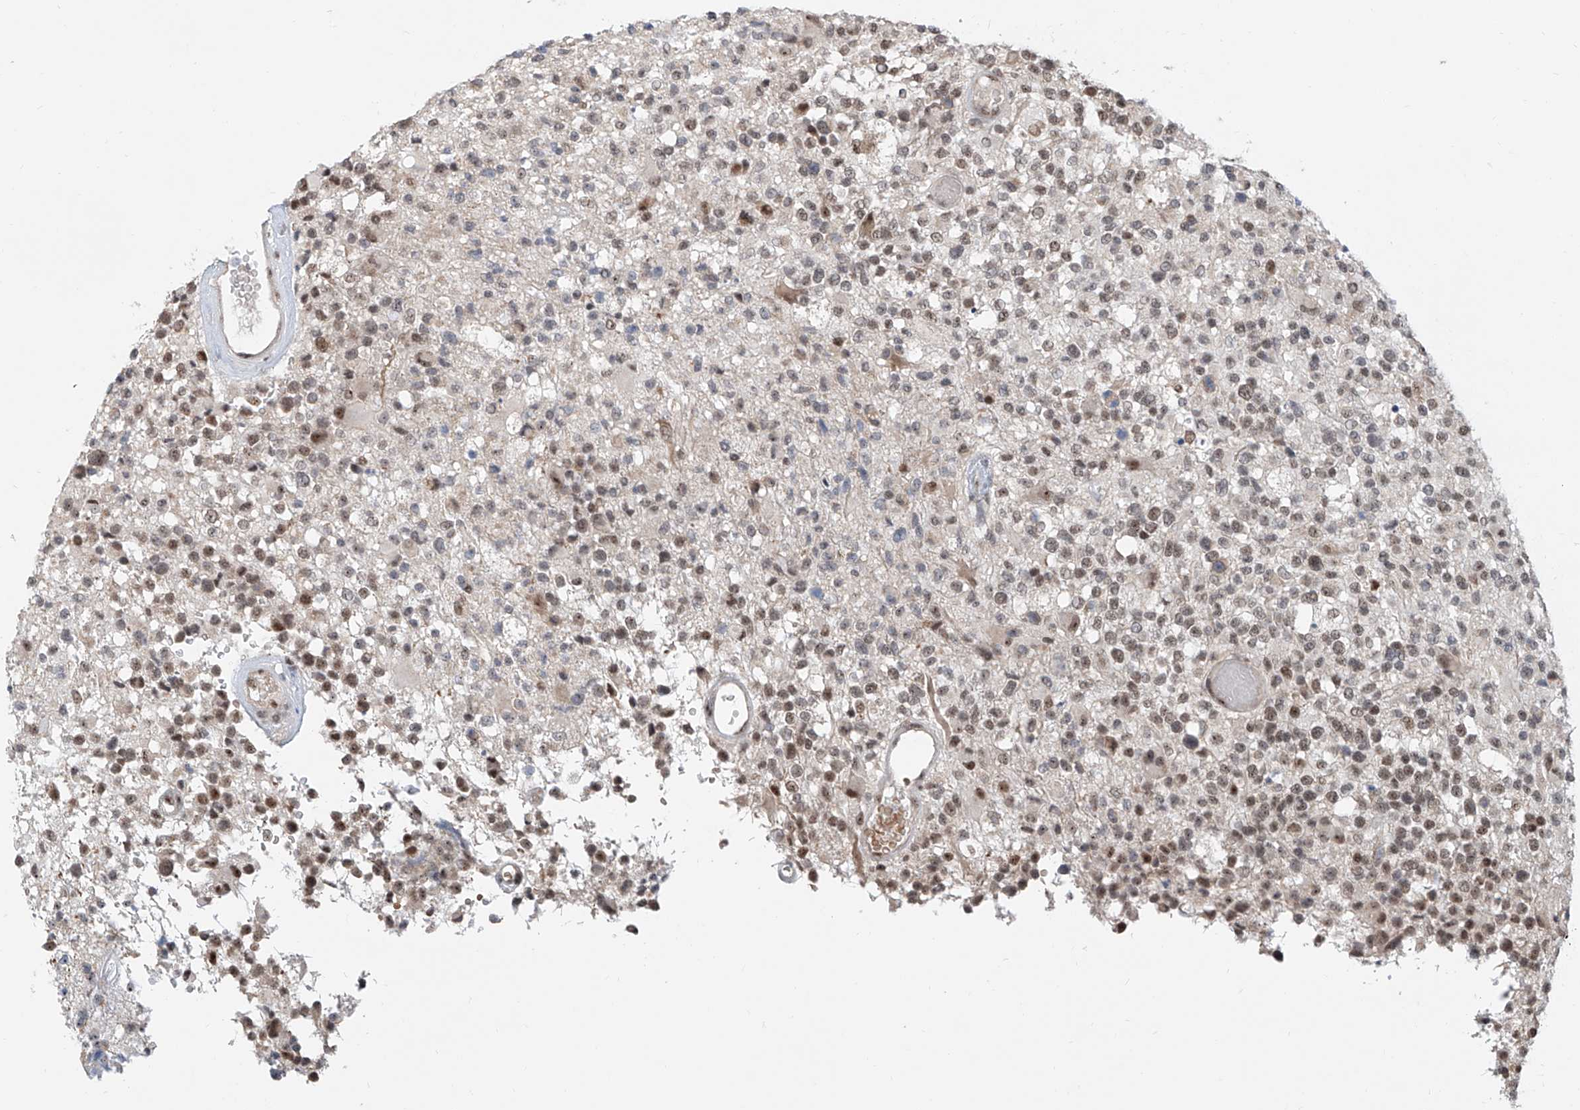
{"staining": {"intensity": "moderate", "quantity": ">75%", "location": "nuclear"}, "tissue": "glioma", "cell_type": "Tumor cells", "image_type": "cancer", "snomed": [{"axis": "morphology", "description": "Glioma, malignant, High grade"}, {"axis": "morphology", "description": "Glioblastoma, NOS"}, {"axis": "topography", "description": "Brain"}], "caption": "Moderate nuclear positivity for a protein is appreciated in approximately >75% of tumor cells of high-grade glioma (malignant) using IHC.", "gene": "SDE2", "patient": {"sex": "male", "age": 60}}